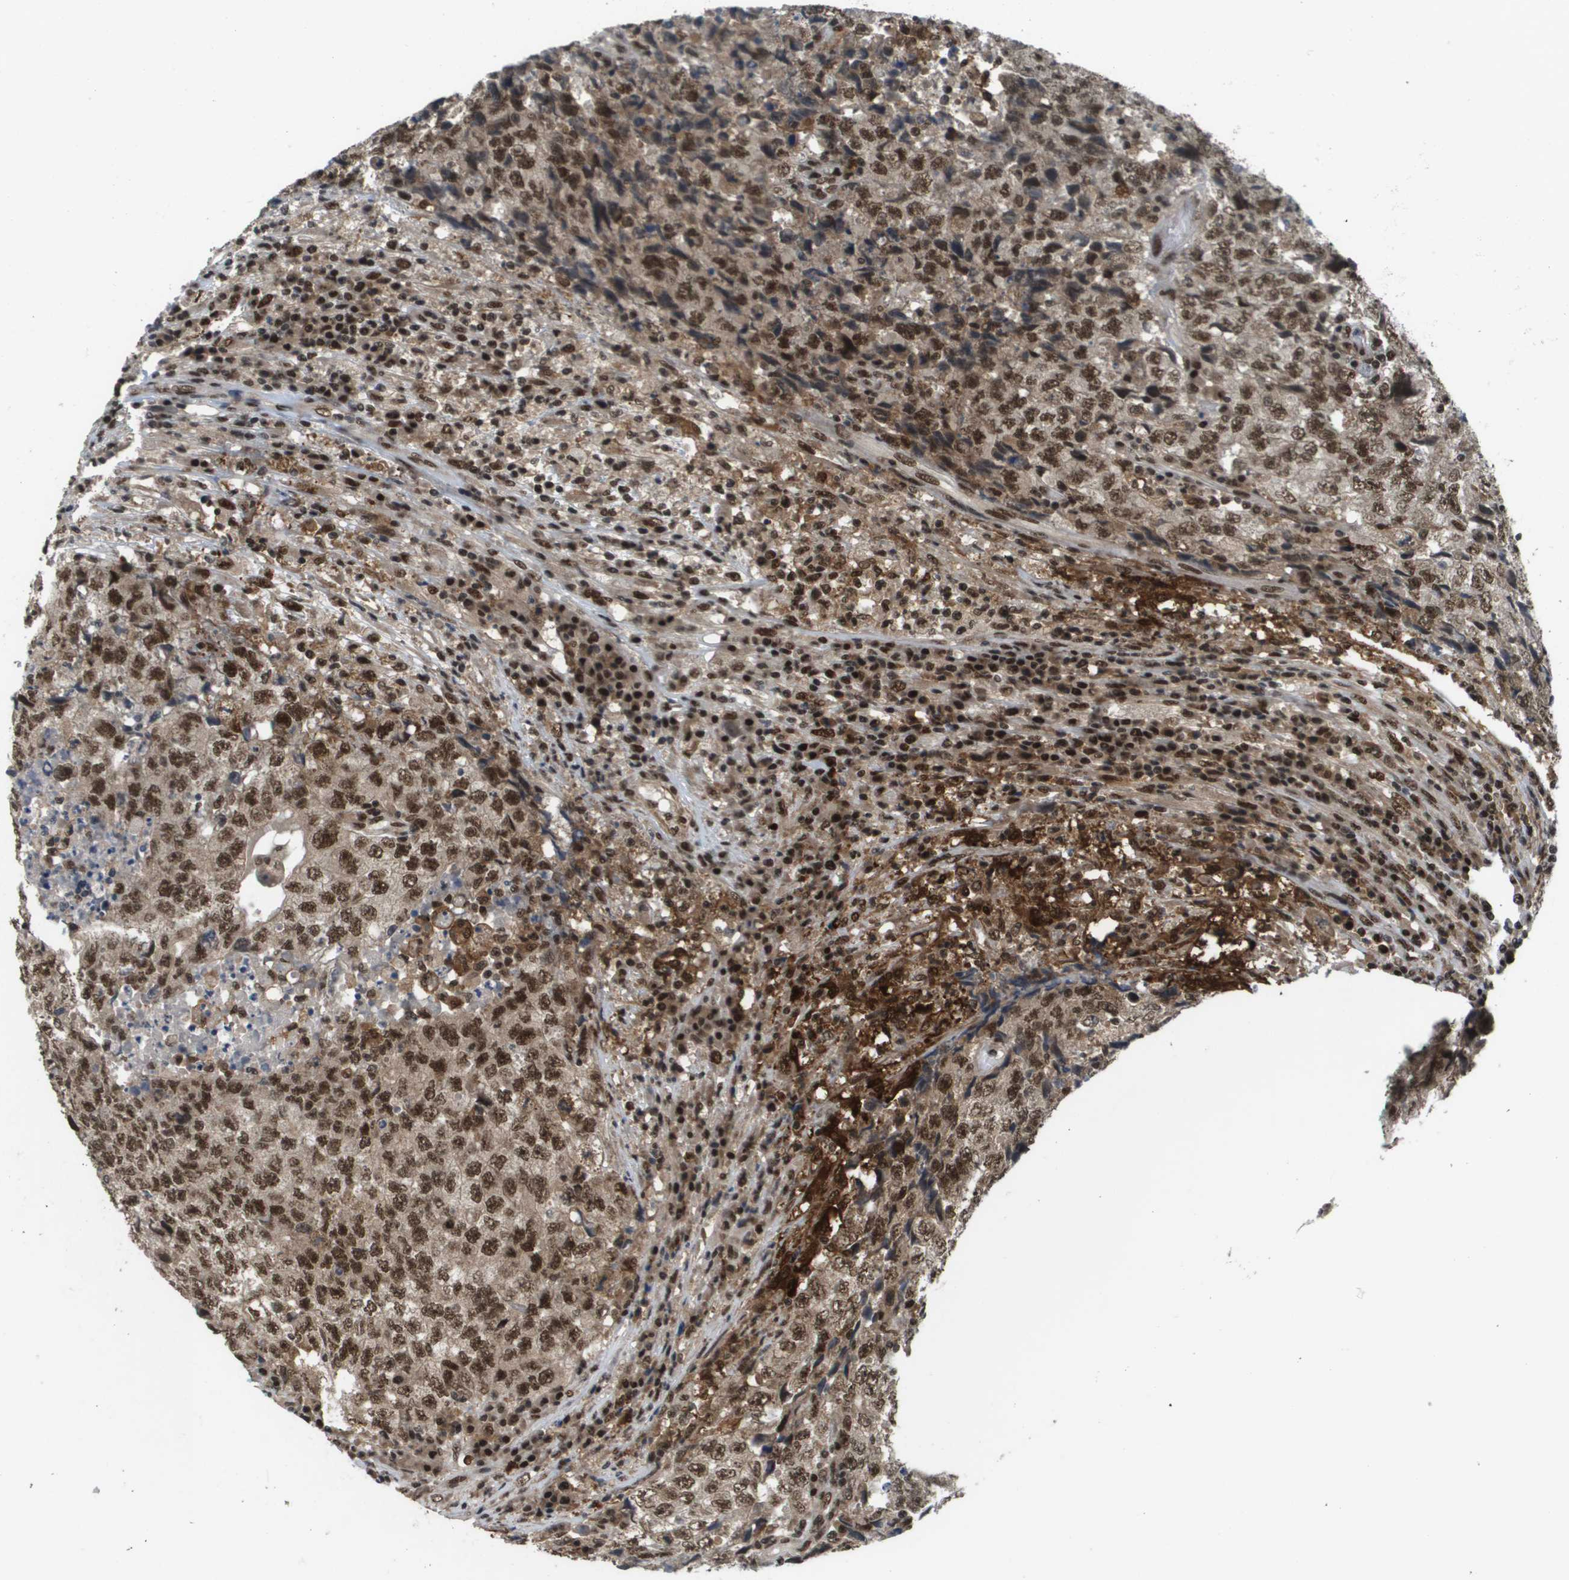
{"staining": {"intensity": "strong", "quantity": ">75%", "location": "nuclear"}, "tissue": "testis cancer", "cell_type": "Tumor cells", "image_type": "cancer", "snomed": [{"axis": "morphology", "description": "Necrosis, NOS"}, {"axis": "morphology", "description": "Carcinoma, Embryonal, NOS"}, {"axis": "topography", "description": "Testis"}], "caption": "Immunohistochemical staining of testis embryonal carcinoma shows high levels of strong nuclear expression in approximately >75% of tumor cells. Nuclei are stained in blue.", "gene": "PRCC", "patient": {"sex": "male", "age": 19}}